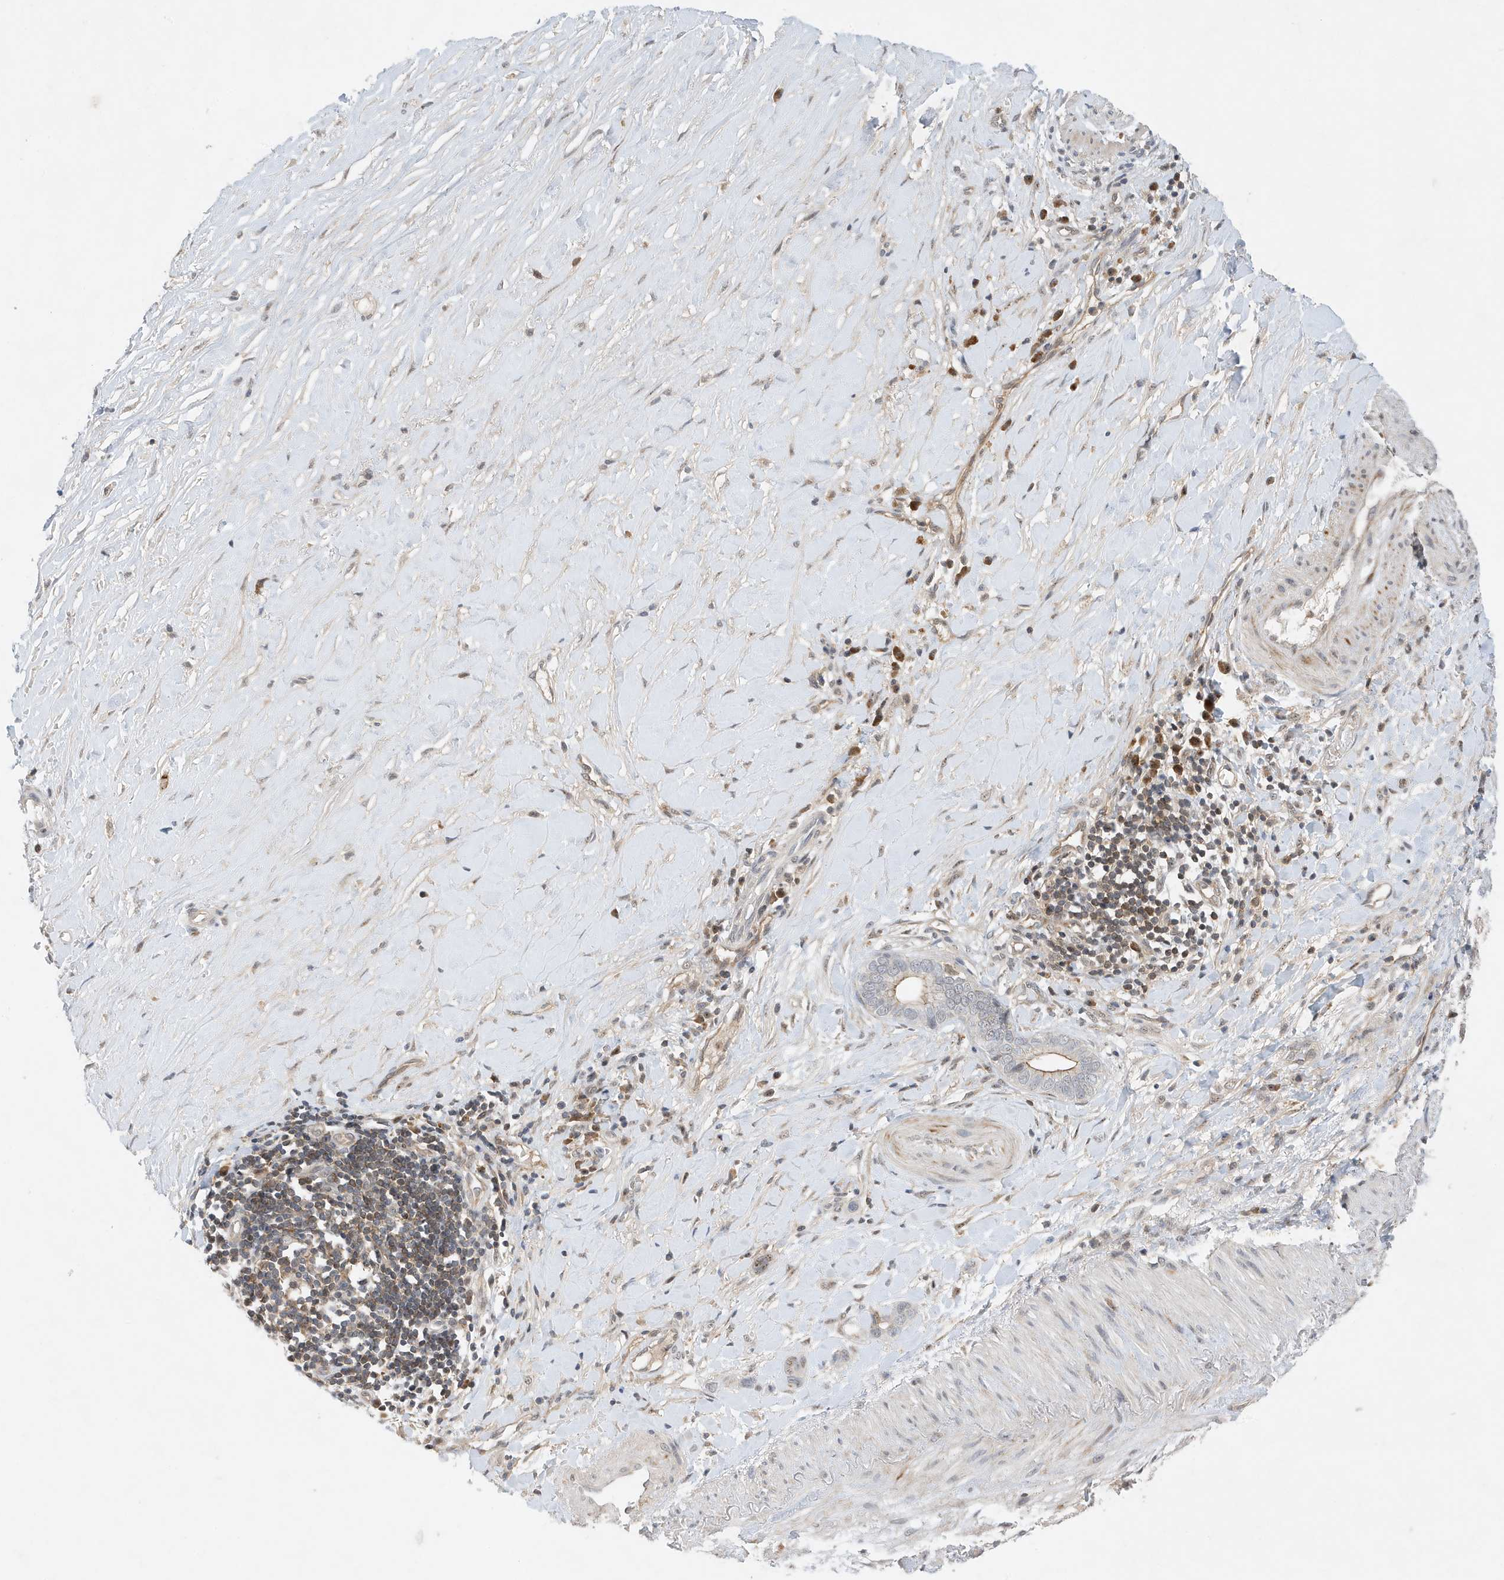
{"staining": {"intensity": "weak", "quantity": "25%-75%", "location": "cytoplasmic/membranous"}, "tissue": "liver cancer", "cell_type": "Tumor cells", "image_type": "cancer", "snomed": [{"axis": "morphology", "description": "Cholangiocarcinoma"}, {"axis": "topography", "description": "Liver"}], "caption": "Liver cancer stained with a brown dye reveals weak cytoplasmic/membranous positive staining in about 25%-75% of tumor cells.", "gene": "MAST3", "patient": {"sex": "female", "age": 79}}